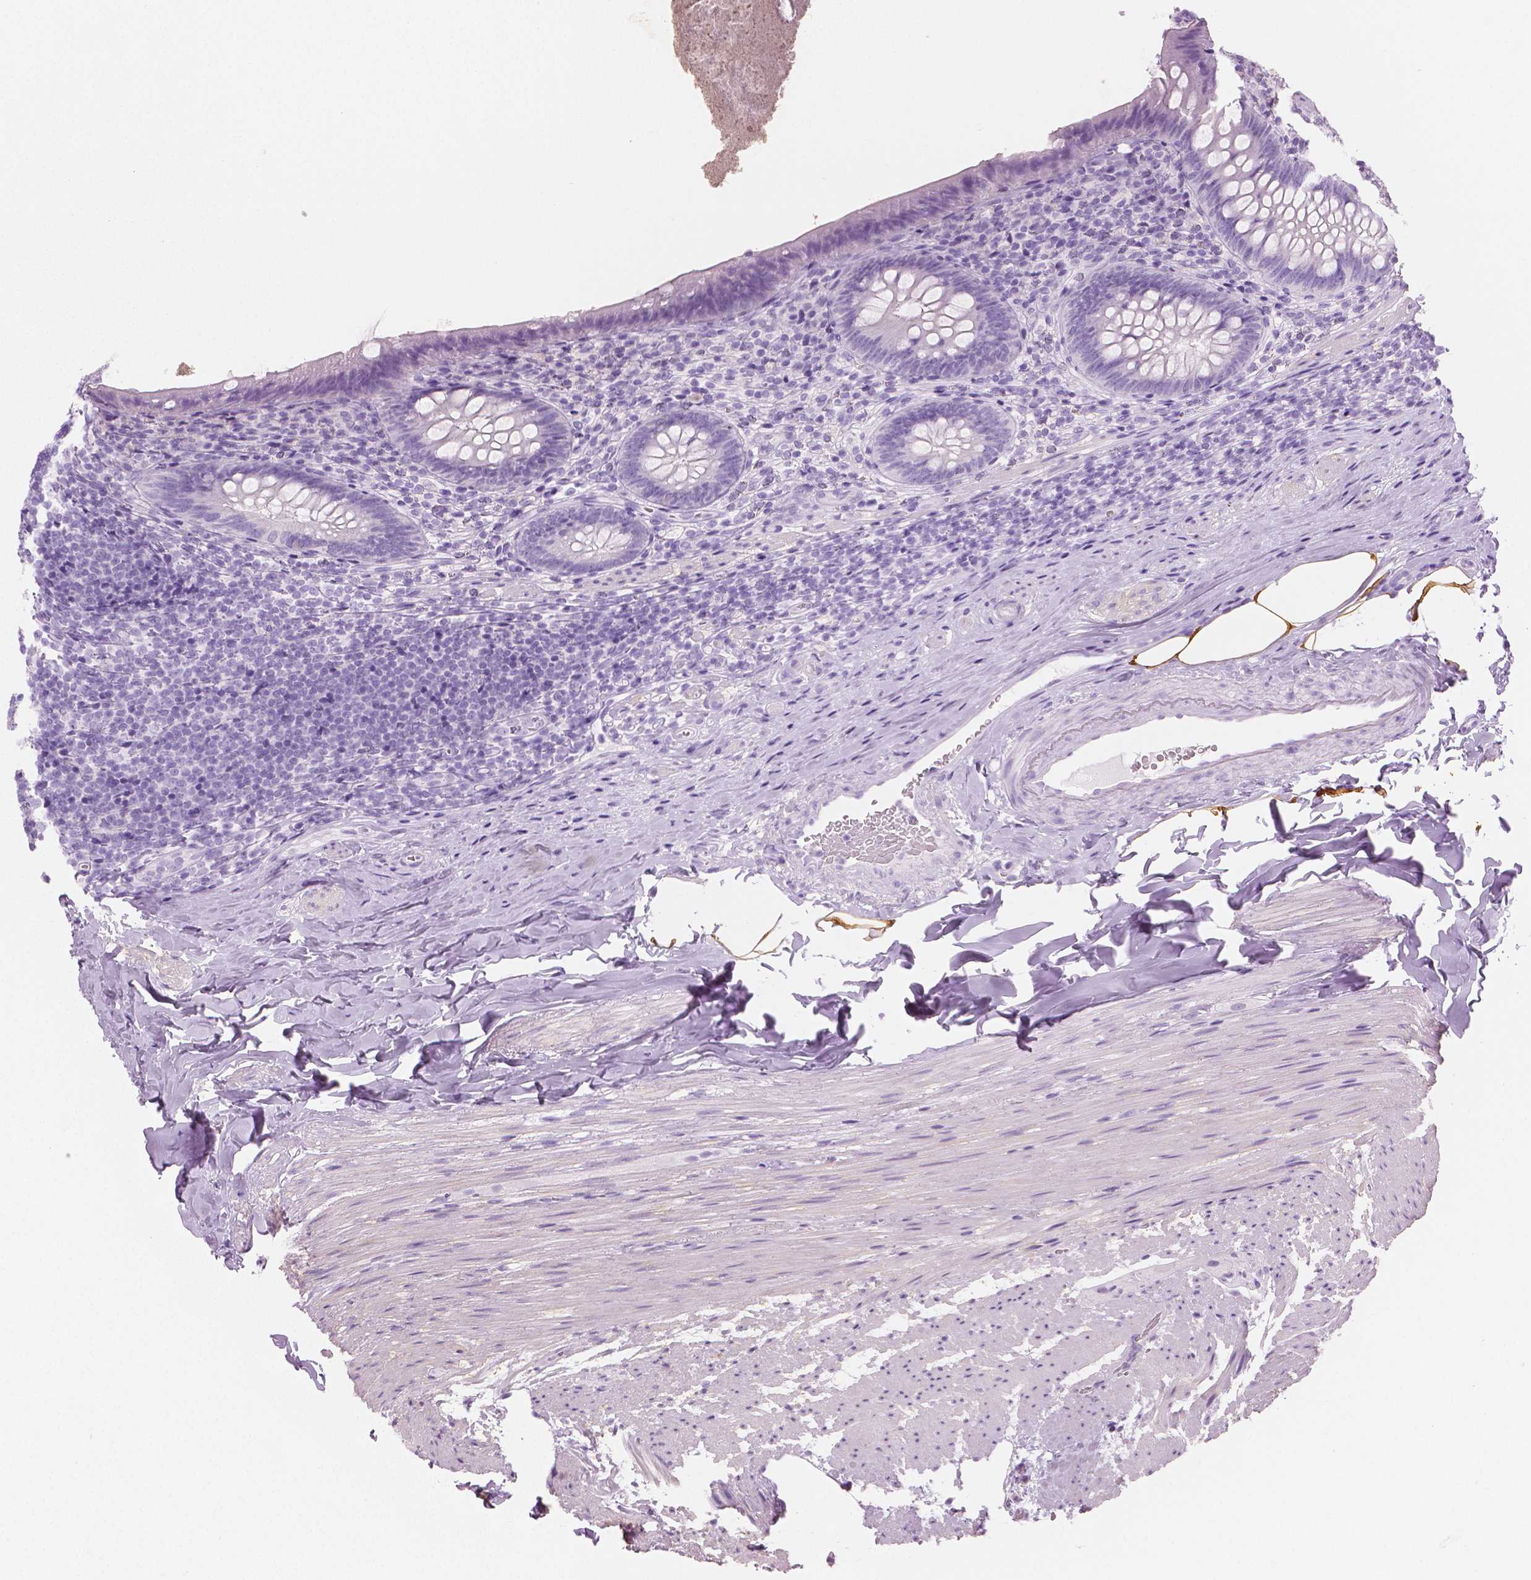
{"staining": {"intensity": "negative", "quantity": "none", "location": "none"}, "tissue": "appendix", "cell_type": "Glandular cells", "image_type": "normal", "snomed": [{"axis": "morphology", "description": "Normal tissue, NOS"}, {"axis": "topography", "description": "Appendix"}], "caption": "Histopathology image shows no significant protein positivity in glandular cells of normal appendix.", "gene": "PLIN4", "patient": {"sex": "male", "age": 47}}